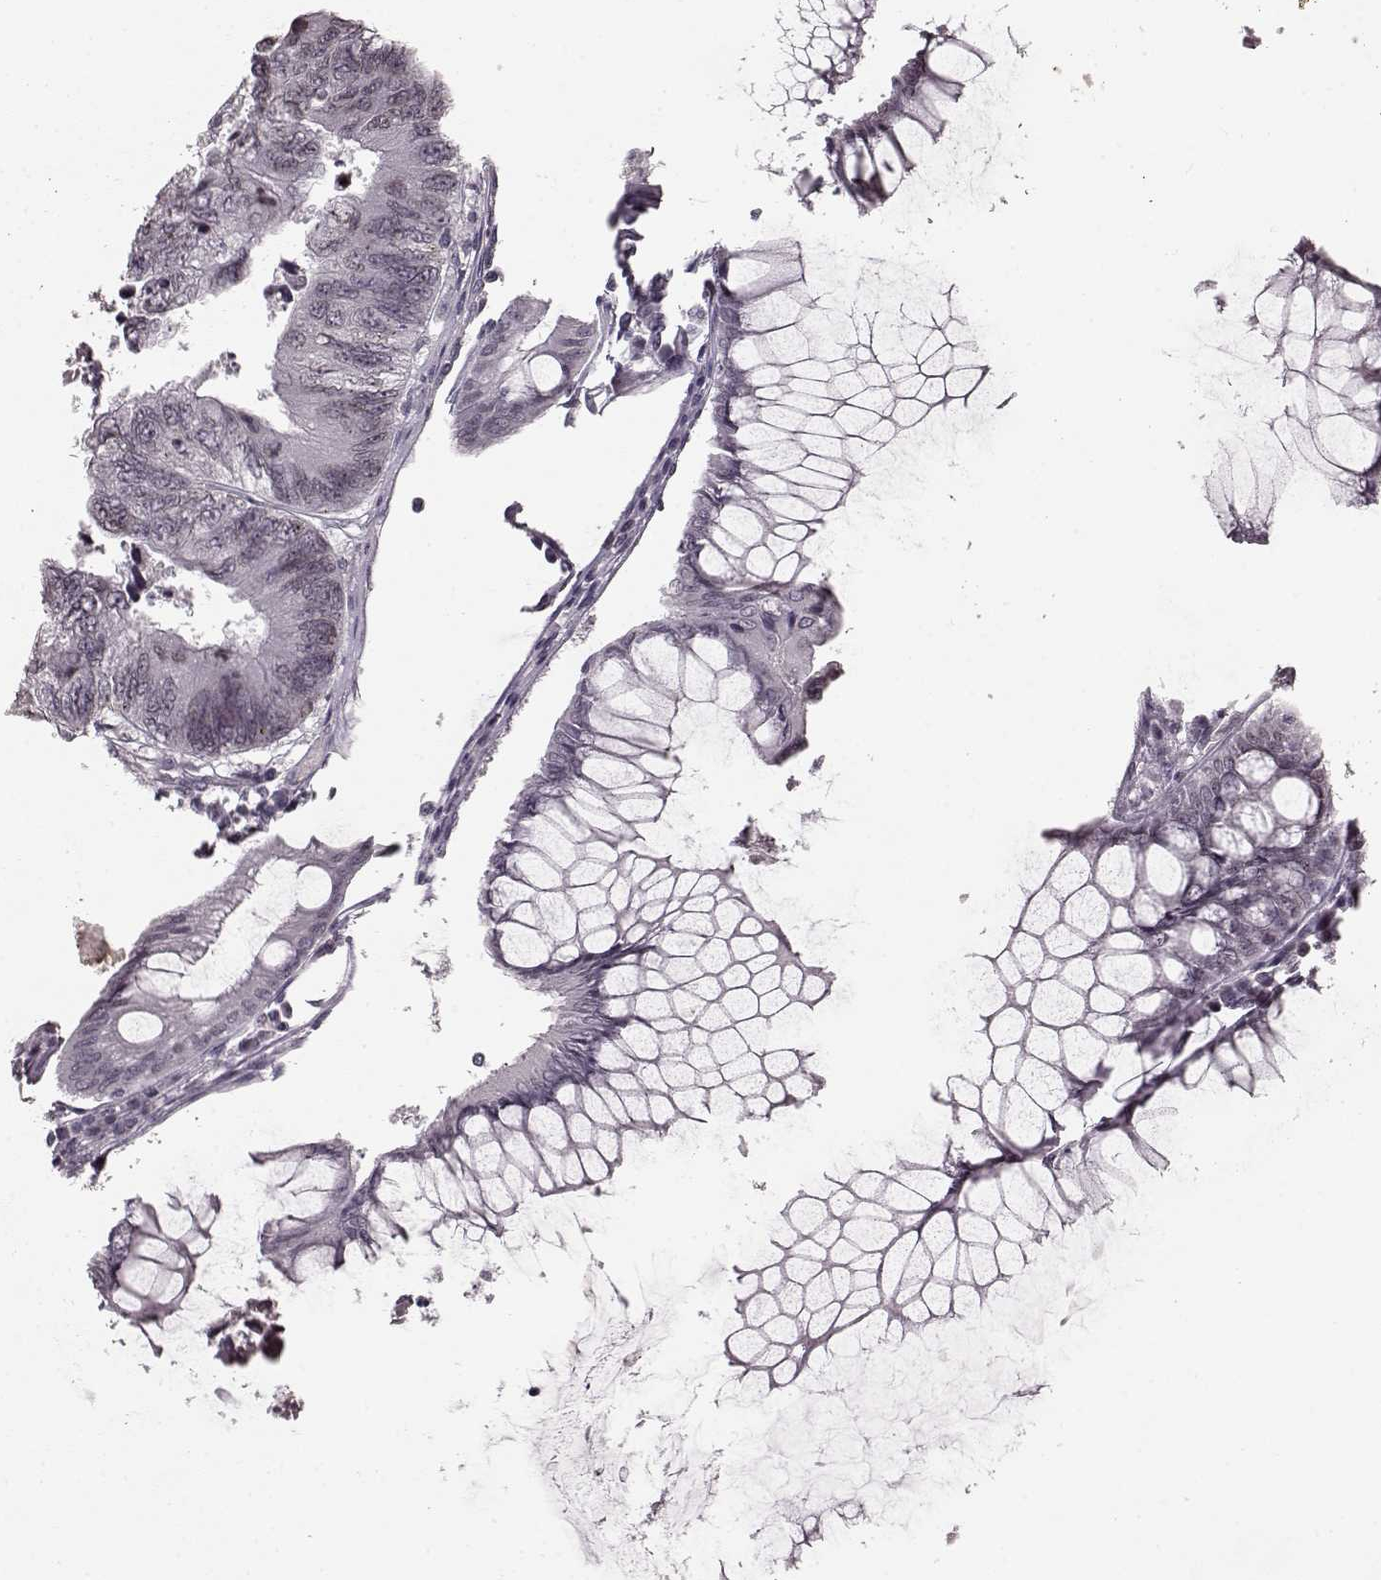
{"staining": {"intensity": "negative", "quantity": "none", "location": "none"}, "tissue": "colorectal cancer", "cell_type": "Tumor cells", "image_type": "cancer", "snomed": [{"axis": "morphology", "description": "Adenocarcinoma, NOS"}, {"axis": "topography", "description": "Colon"}], "caption": "Protein analysis of colorectal cancer (adenocarcinoma) demonstrates no significant positivity in tumor cells. (DAB (3,3'-diaminobenzidine) immunohistochemistry with hematoxylin counter stain).", "gene": "DCAF12", "patient": {"sex": "female", "age": 65}}